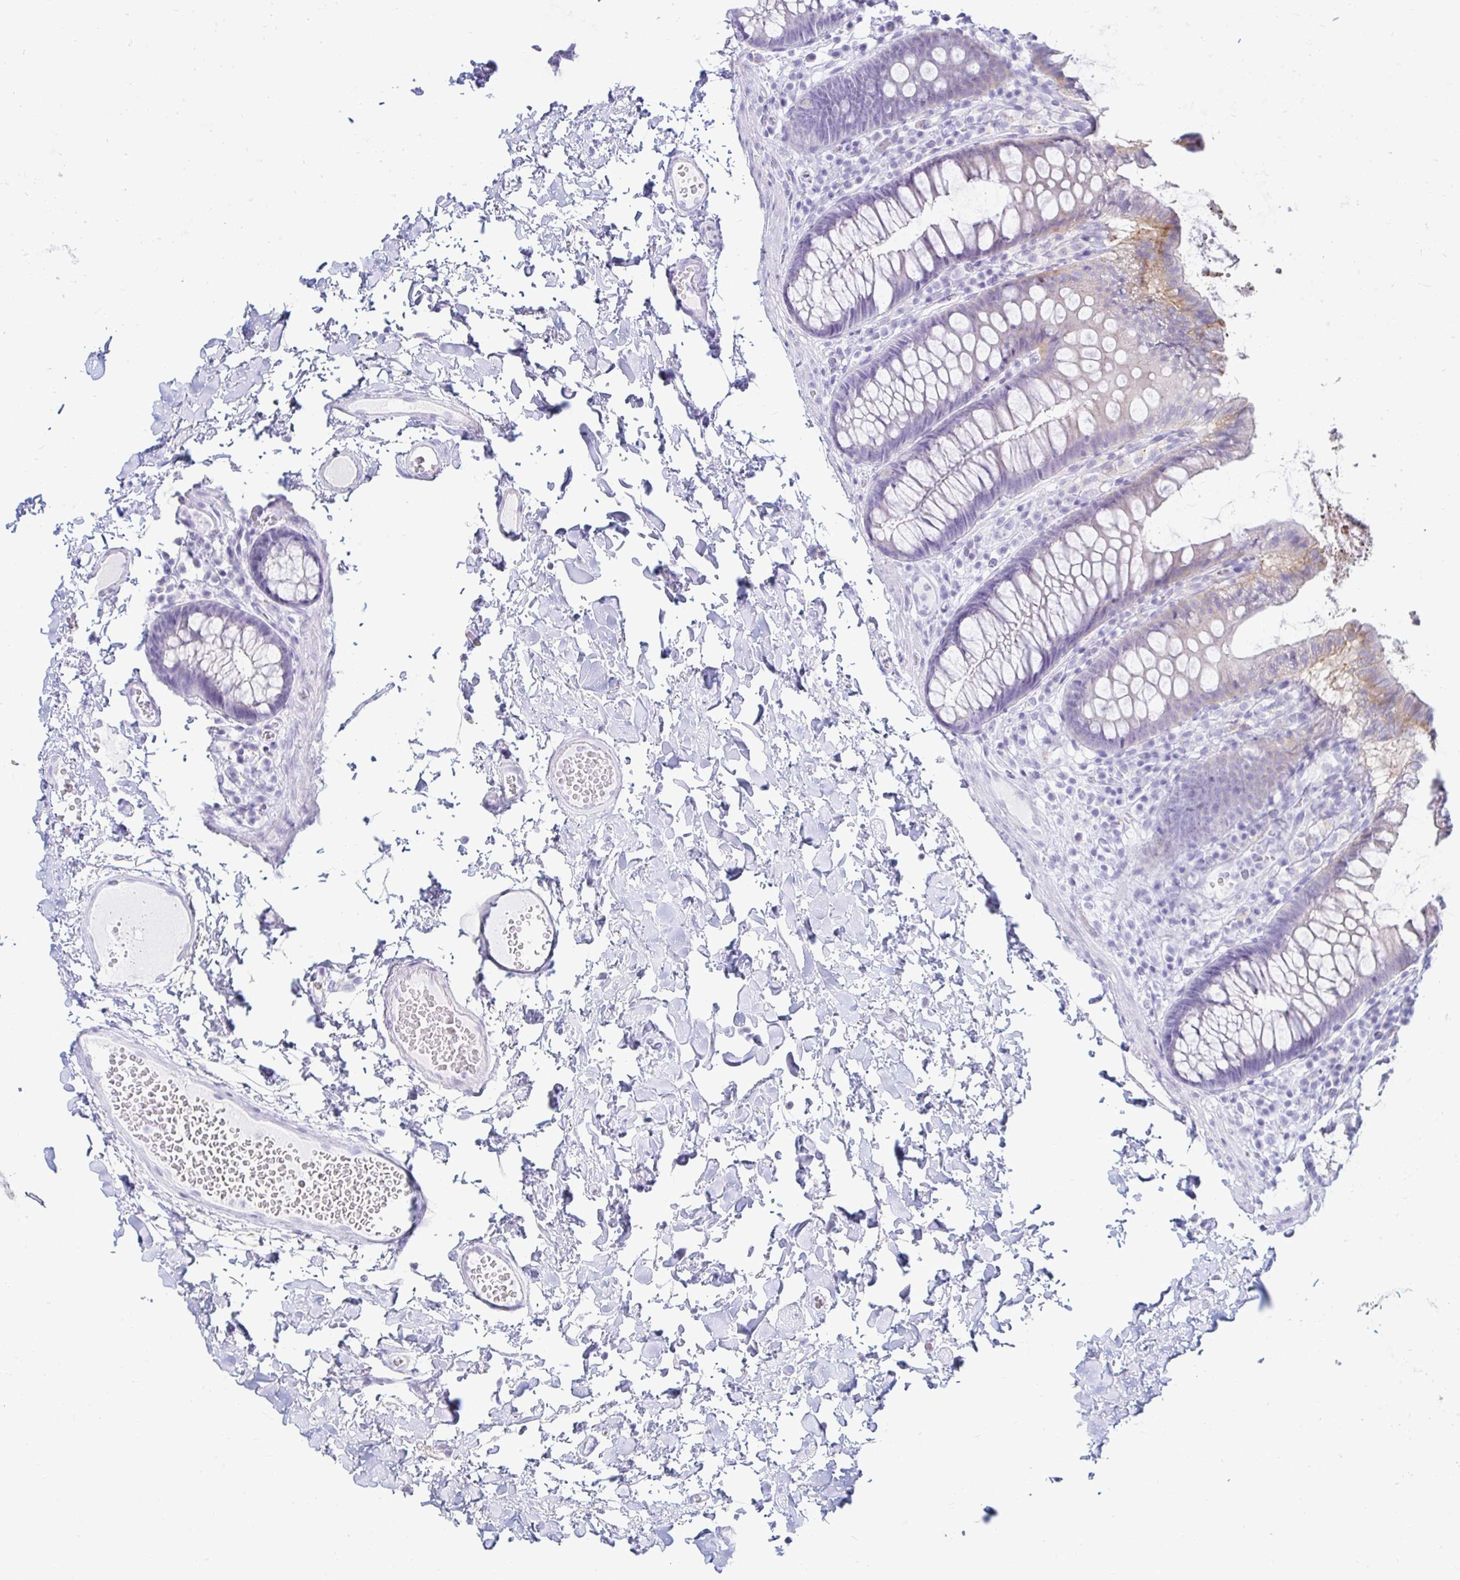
{"staining": {"intensity": "negative", "quantity": "none", "location": "none"}, "tissue": "colon", "cell_type": "Endothelial cells", "image_type": "normal", "snomed": [{"axis": "morphology", "description": "Normal tissue, NOS"}, {"axis": "topography", "description": "Colon"}, {"axis": "topography", "description": "Peripheral nerve tissue"}], "caption": "Immunohistochemistry (IHC) image of benign human colon stained for a protein (brown), which displays no staining in endothelial cells. Nuclei are stained in blue.", "gene": "ERICH6", "patient": {"sex": "male", "age": 84}}